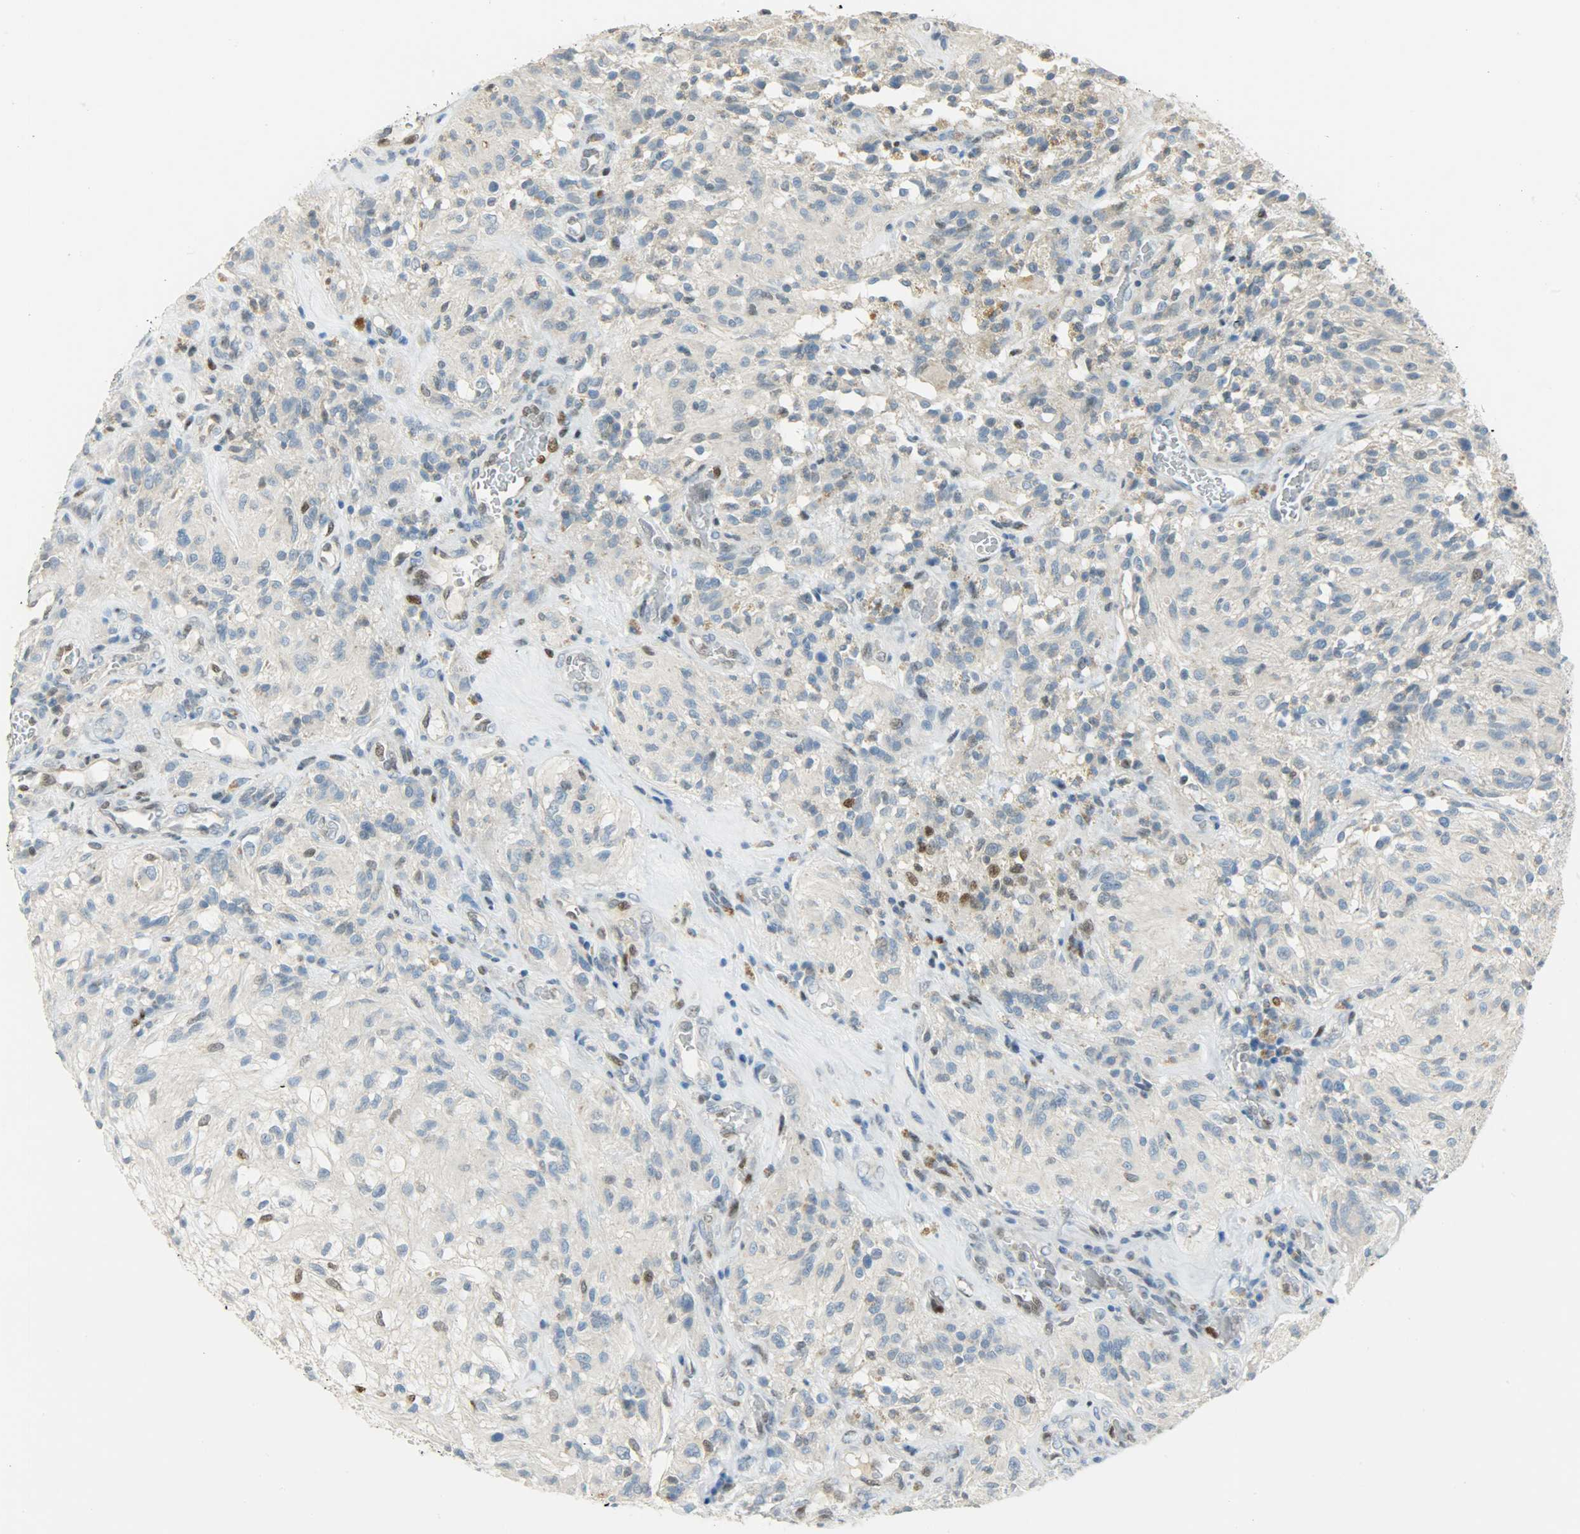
{"staining": {"intensity": "weak", "quantity": "<25%", "location": "nuclear"}, "tissue": "glioma", "cell_type": "Tumor cells", "image_type": "cancer", "snomed": [{"axis": "morphology", "description": "Normal tissue, NOS"}, {"axis": "morphology", "description": "Glioma, malignant, High grade"}, {"axis": "topography", "description": "Cerebral cortex"}], "caption": "This is an immunohistochemistry (IHC) image of human glioma. There is no staining in tumor cells.", "gene": "JUNB", "patient": {"sex": "male", "age": 56}}